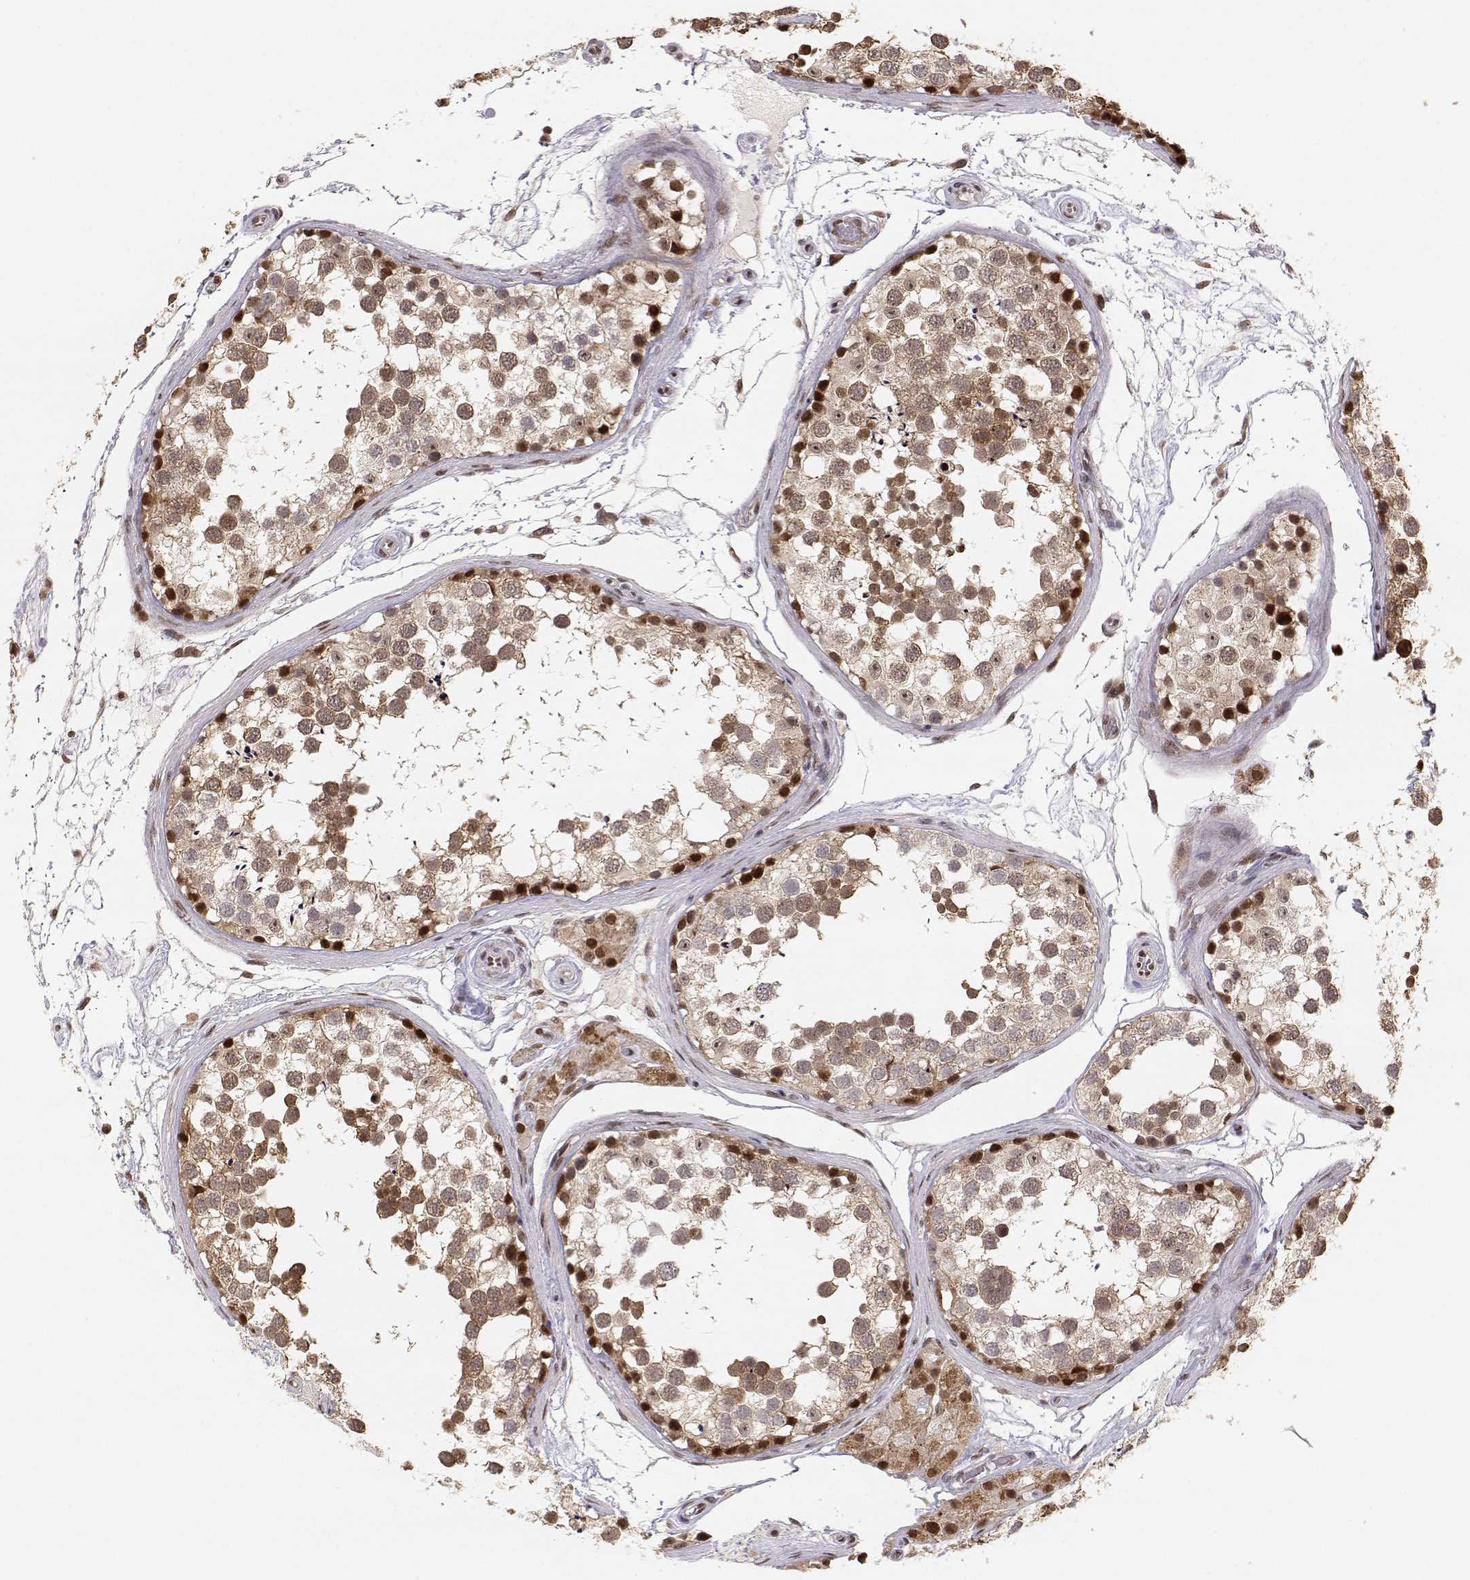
{"staining": {"intensity": "strong", "quantity": "<25%", "location": "cytoplasmic/membranous,nuclear"}, "tissue": "testis", "cell_type": "Cells in seminiferous ducts", "image_type": "normal", "snomed": [{"axis": "morphology", "description": "Normal tissue, NOS"}, {"axis": "morphology", "description": "Seminoma, NOS"}, {"axis": "topography", "description": "Testis"}], "caption": "The image reveals immunohistochemical staining of benign testis. There is strong cytoplasmic/membranous,nuclear staining is identified in approximately <25% of cells in seminiferous ducts.", "gene": "BRCA1", "patient": {"sex": "male", "age": 65}}